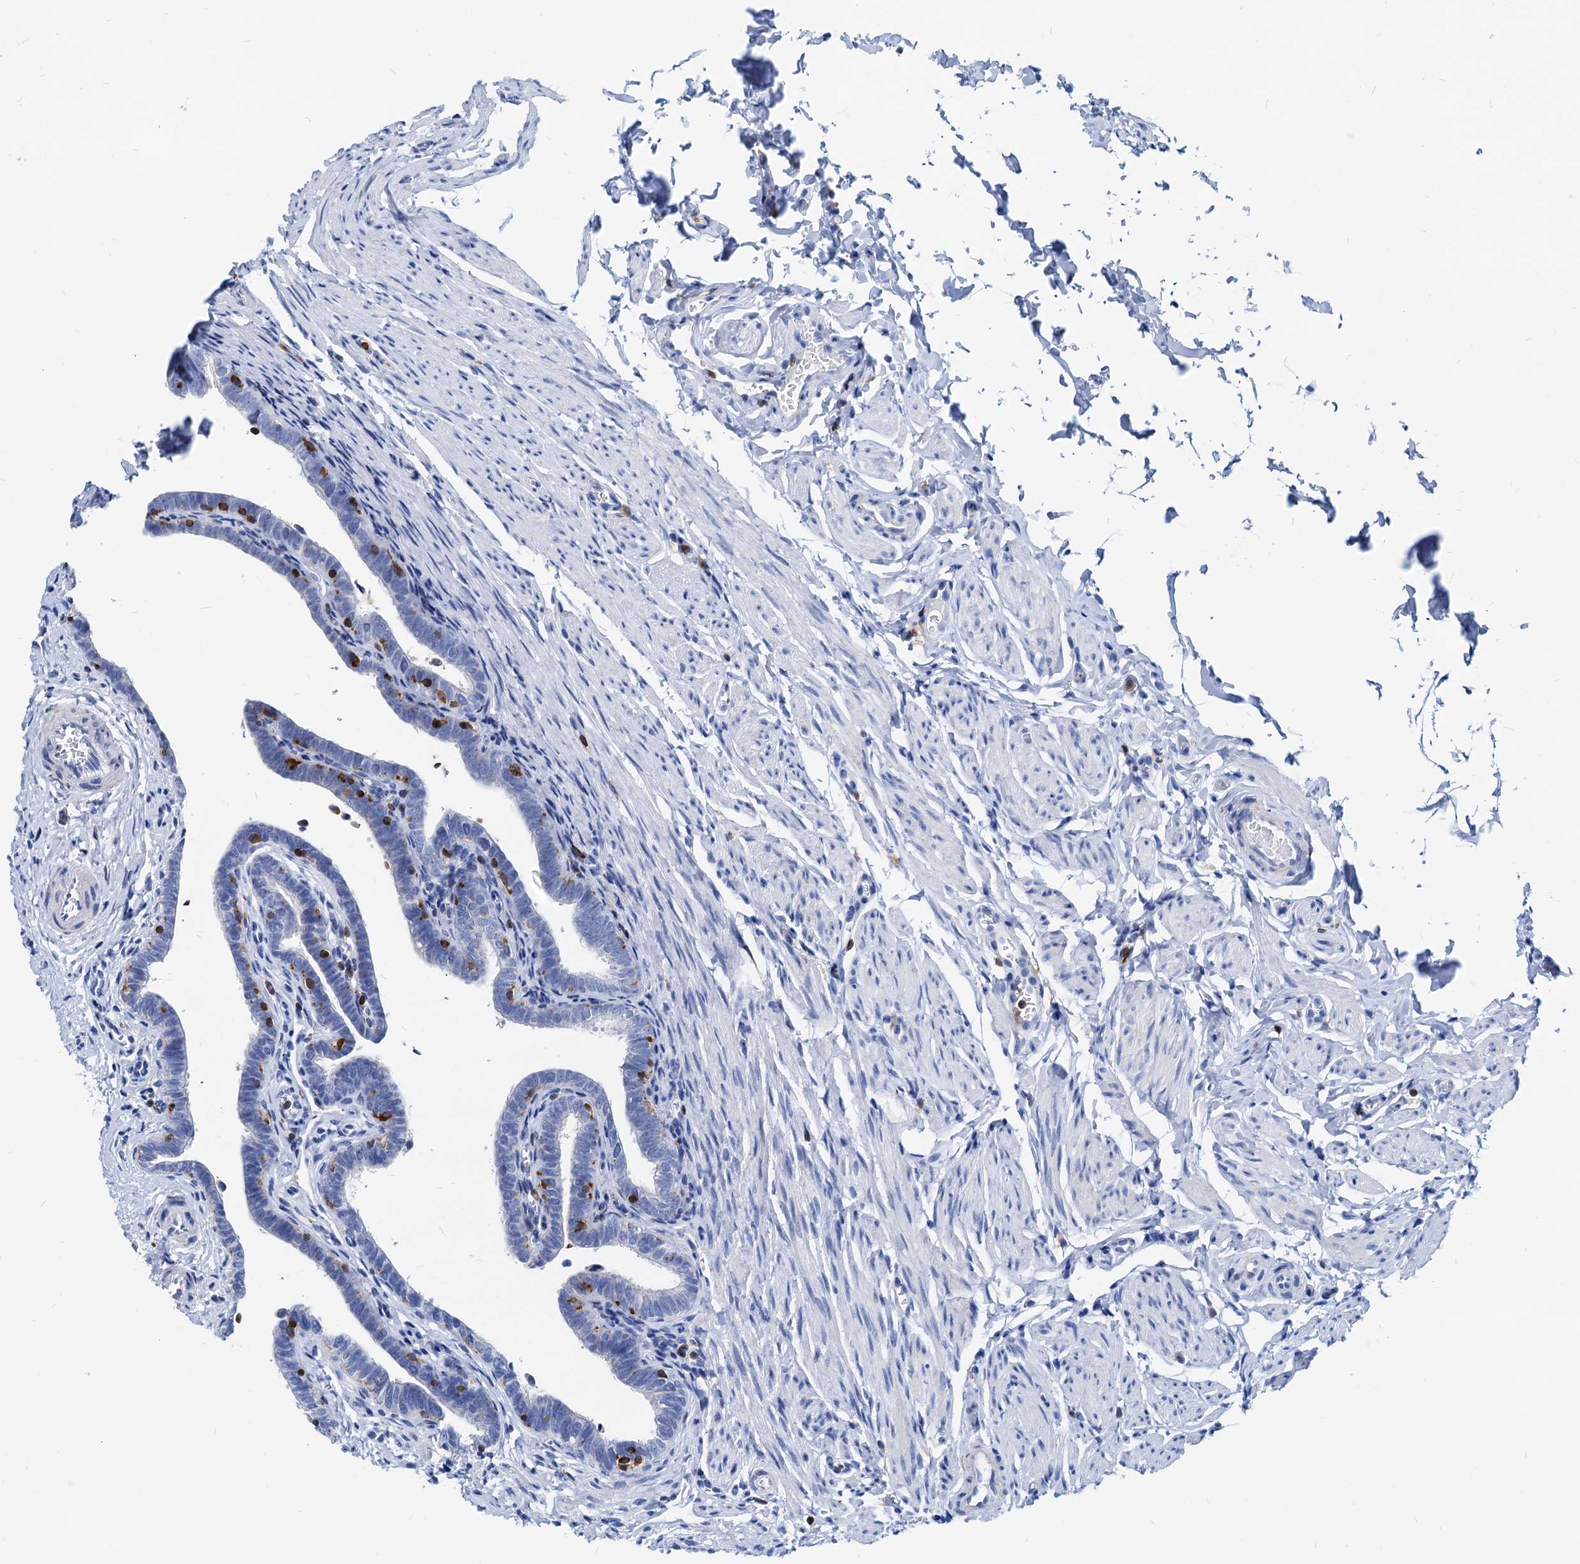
{"staining": {"intensity": "negative", "quantity": "none", "location": "none"}, "tissue": "fallopian tube", "cell_type": "Glandular cells", "image_type": "normal", "snomed": [{"axis": "morphology", "description": "Normal tissue, NOS"}, {"axis": "topography", "description": "Fallopian tube"}], "caption": "High magnification brightfield microscopy of normal fallopian tube stained with DAB (brown) and counterstained with hematoxylin (blue): glandular cells show no significant staining.", "gene": "LCP2", "patient": {"sex": "female", "age": 36}}